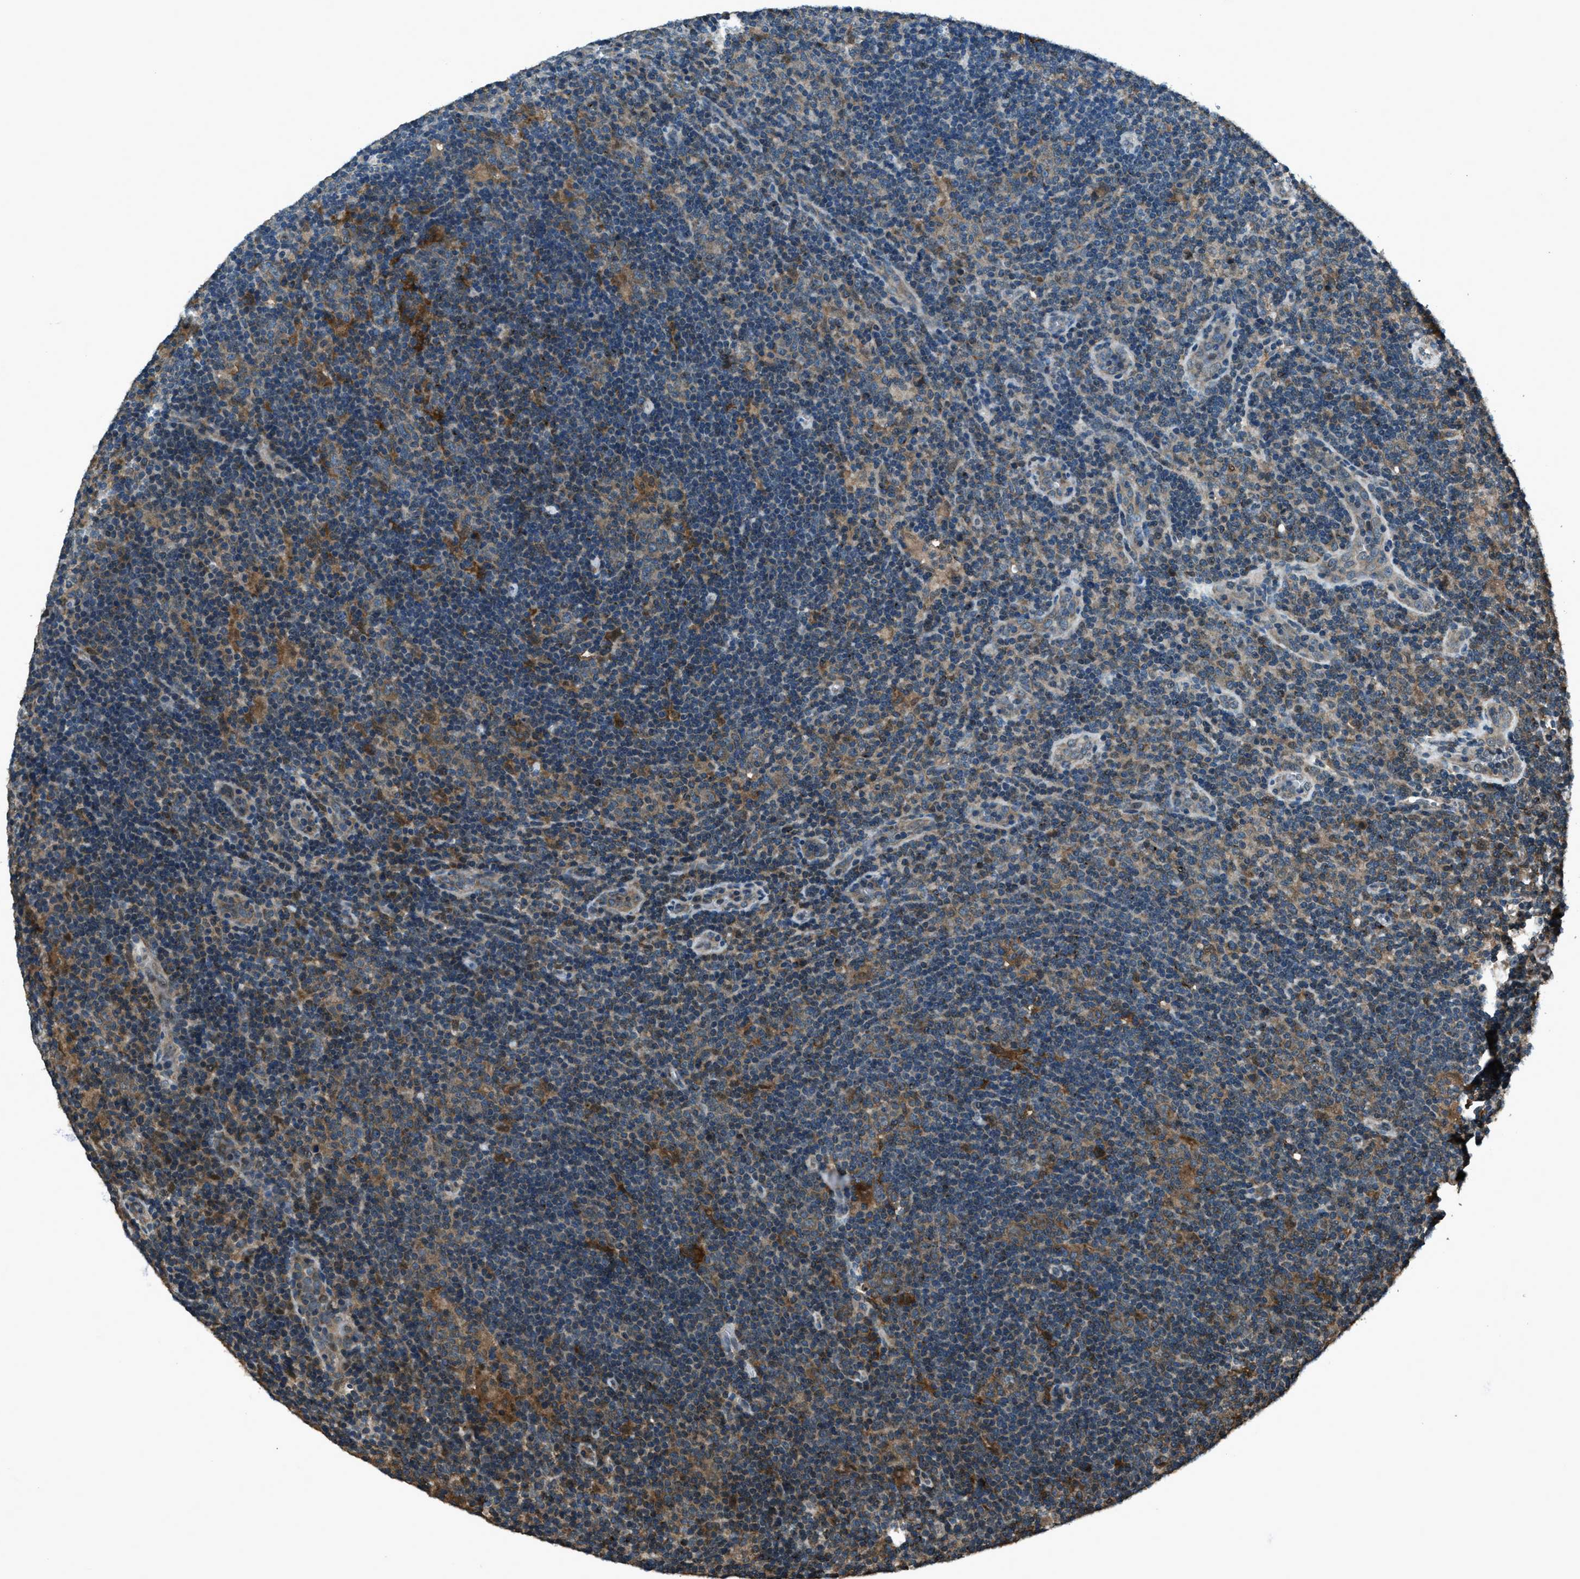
{"staining": {"intensity": "weak", "quantity": ">75%", "location": "cytoplasmic/membranous"}, "tissue": "lymphoma", "cell_type": "Tumor cells", "image_type": "cancer", "snomed": [{"axis": "morphology", "description": "Hodgkin's disease, NOS"}, {"axis": "topography", "description": "Lymph node"}], "caption": "Human Hodgkin's disease stained for a protein (brown) demonstrates weak cytoplasmic/membranous positive positivity in approximately >75% of tumor cells.", "gene": "TRIM4", "patient": {"sex": "female", "age": 57}}